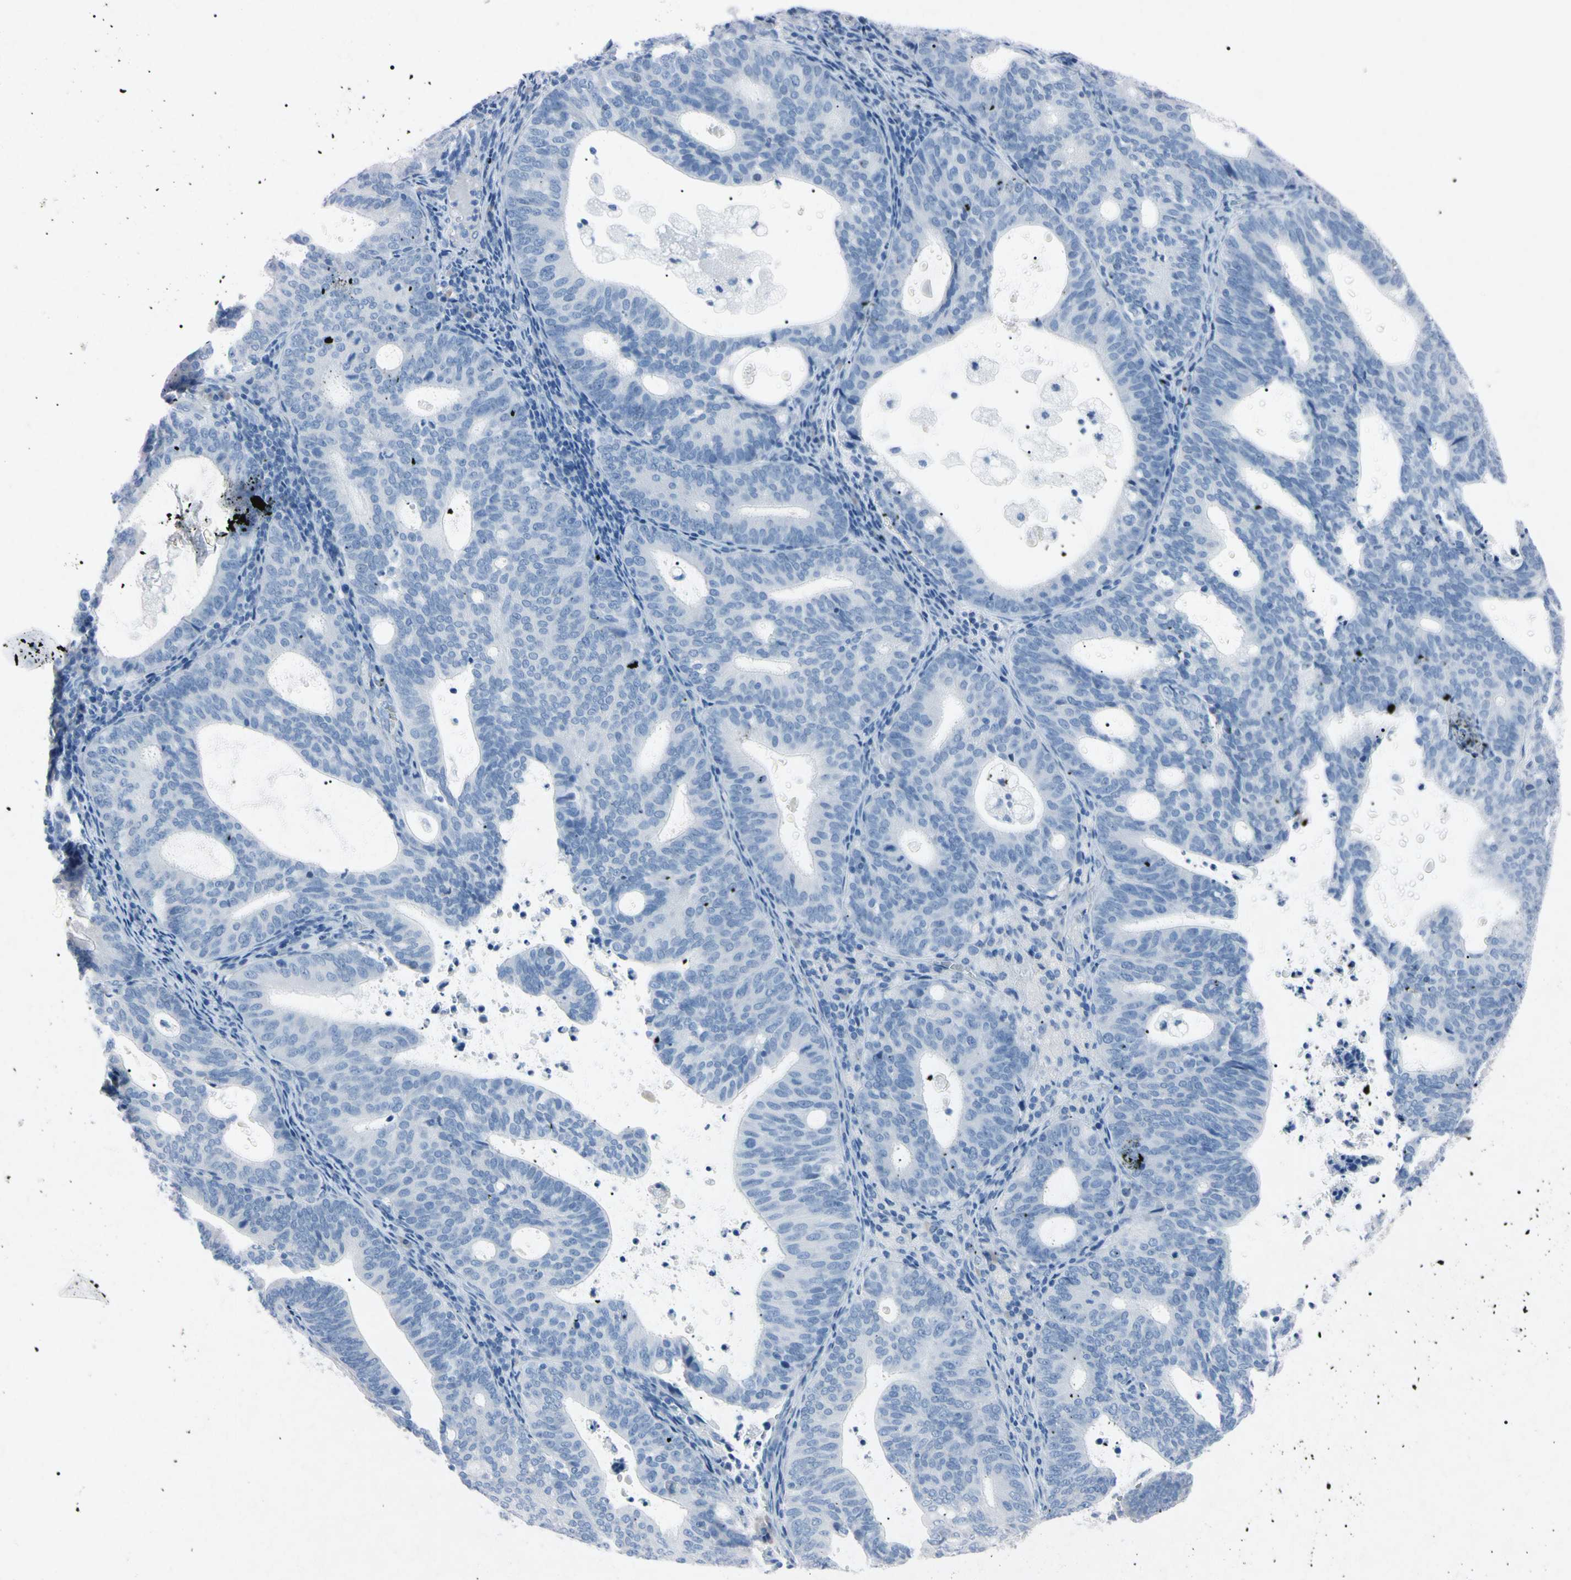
{"staining": {"intensity": "negative", "quantity": "none", "location": "none"}, "tissue": "endometrial cancer", "cell_type": "Tumor cells", "image_type": "cancer", "snomed": [{"axis": "morphology", "description": "Adenocarcinoma, NOS"}, {"axis": "topography", "description": "Uterus"}], "caption": "Human endometrial cancer (adenocarcinoma) stained for a protein using IHC shows no expression in tumor cells.", "gene": "ELN", "patient": {"sex": "female", "age": 83}}